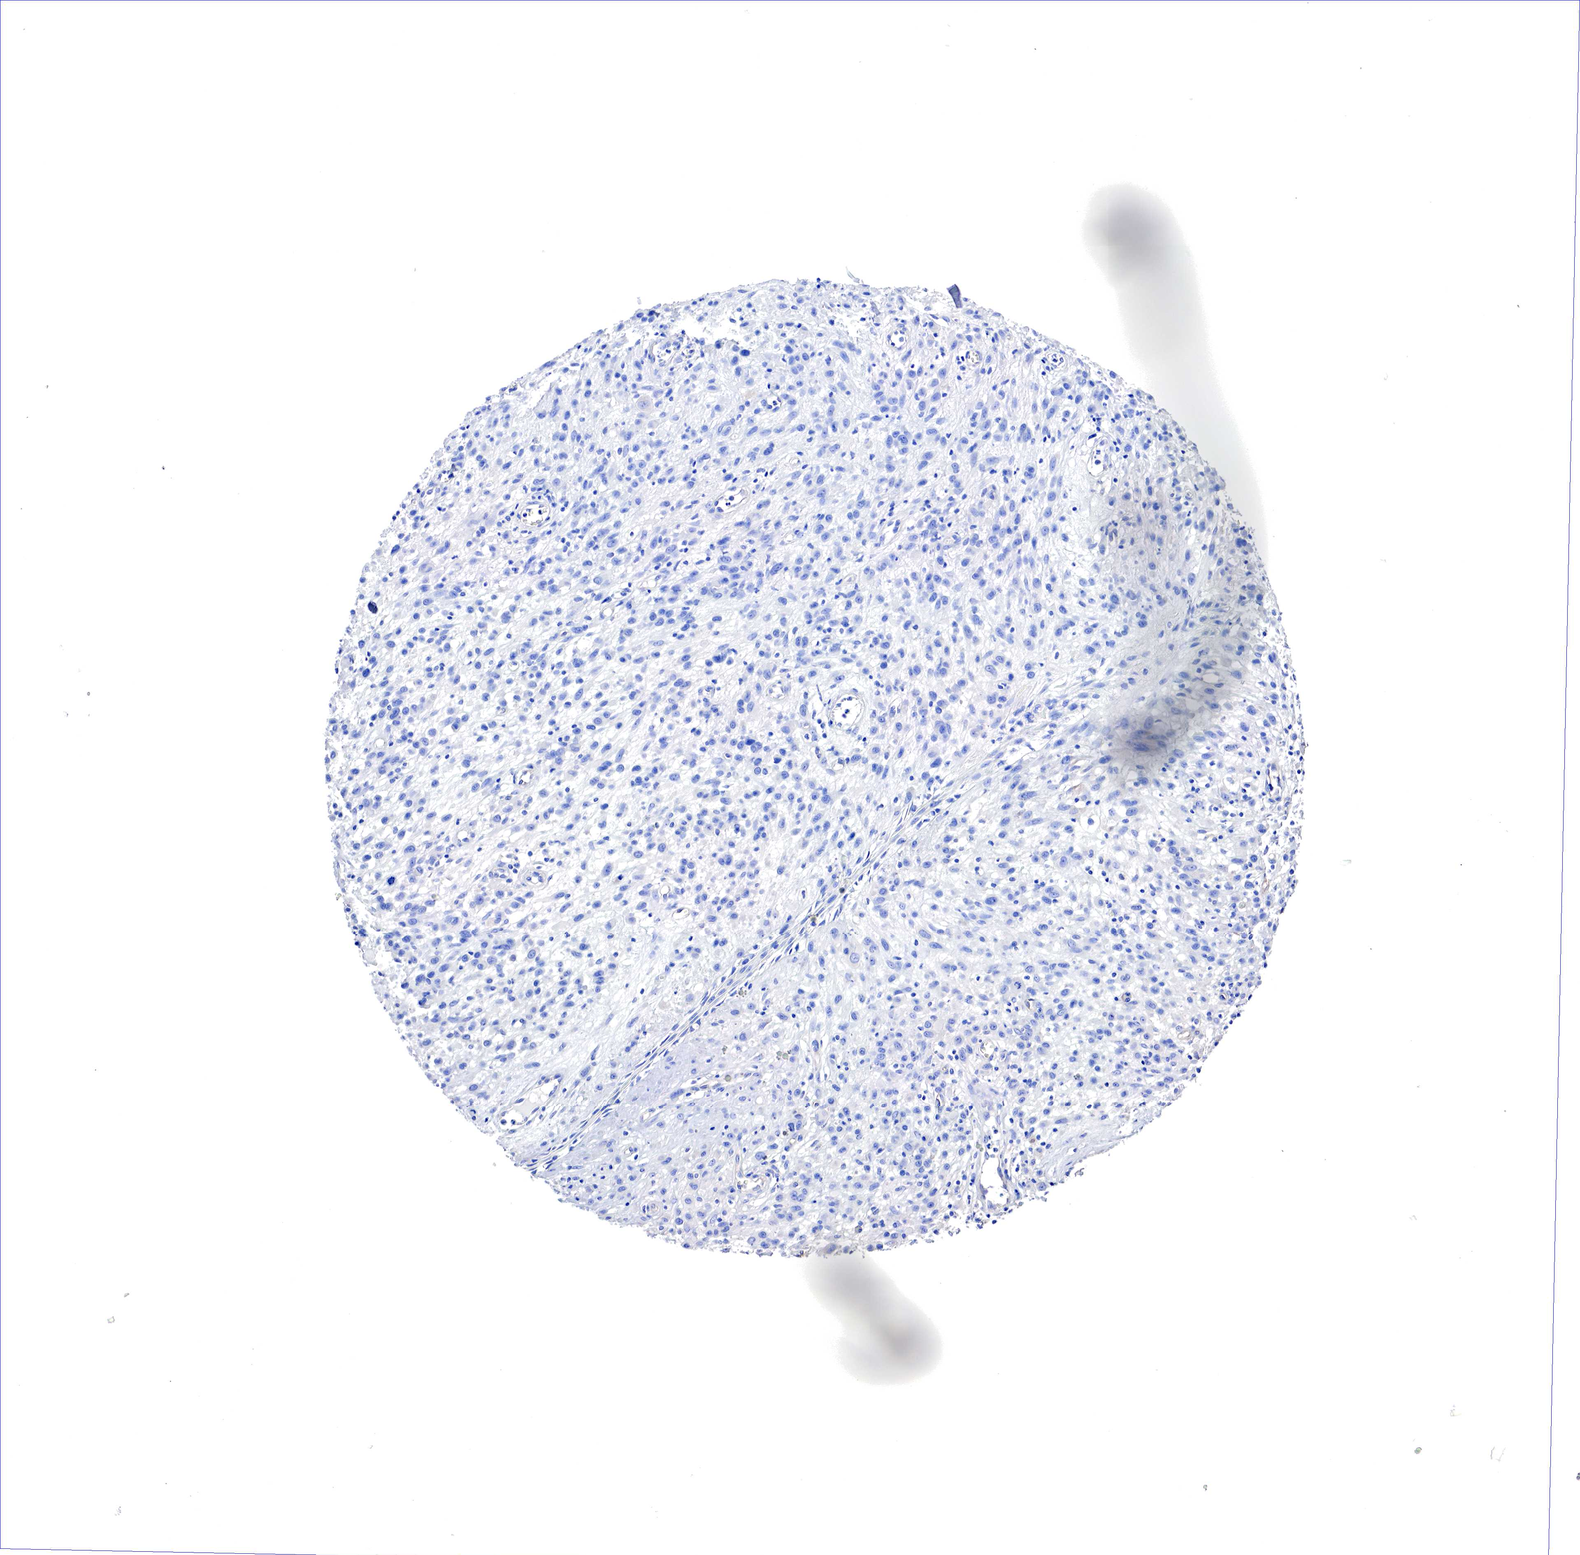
{"staining": {"intensity": "negative", "quantity": "none", "location": "none"}, "tissue": "melanoma", "cell_type": "Tumor cells", "image_type": "cancer", "snomed": [{"axis": "morphology", "description": "Malignant melanoma, NOS"}, {"axis": "topography", "description": "Skin"}], "caption": "This is an IHC image of human melanoma. There is no positivity in tumor cells.", "gene": "RDX", "patient": {"sex": "male", "age": 51}}